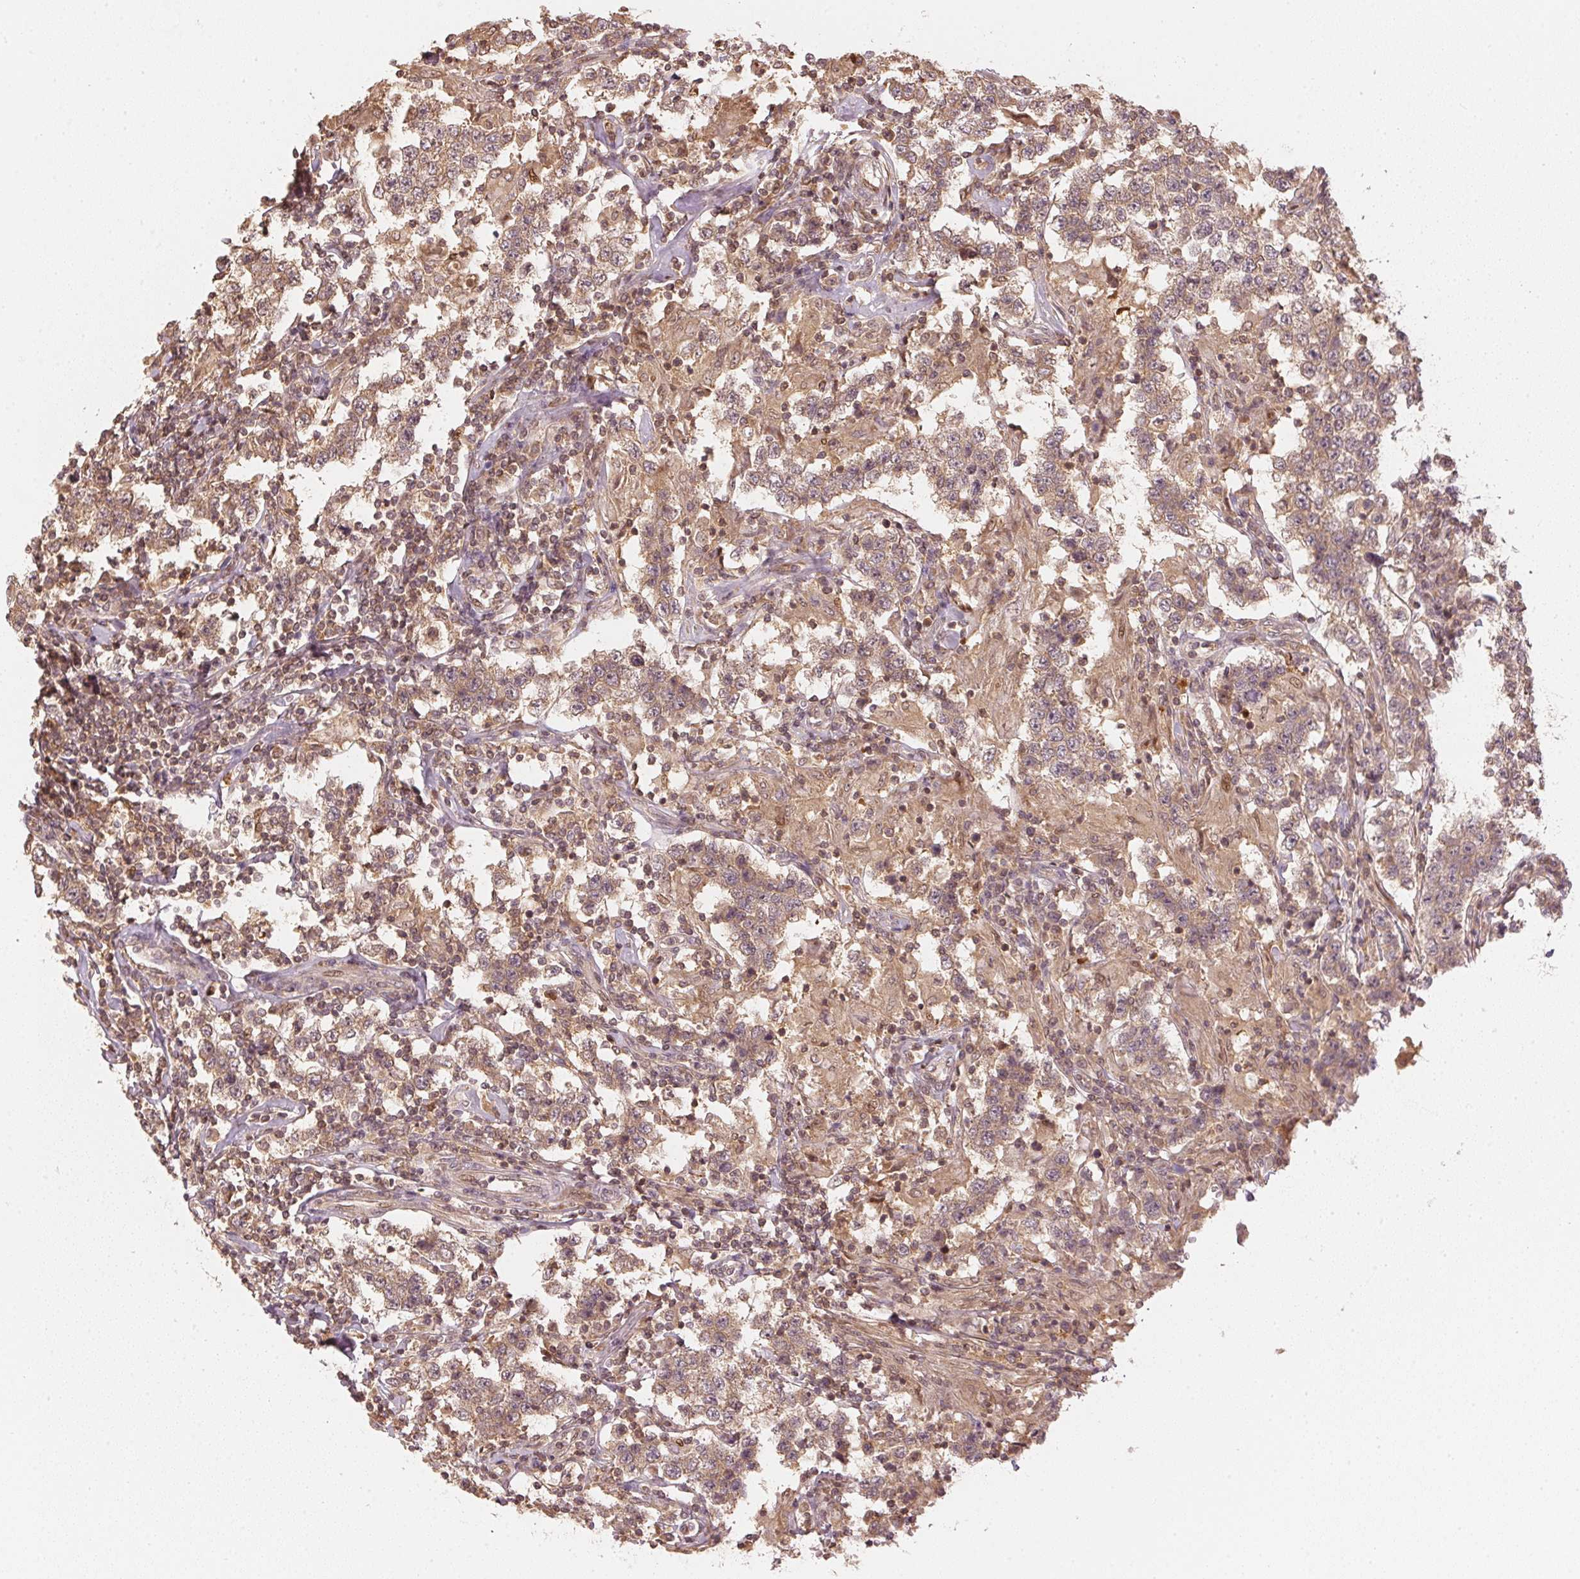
{"staining": {"intensity": "moderate", "quantity": ">75%", "location": "cytoplasmic/membranous,nuclear"}, "tissue": "testis cancer", "cell_type": "Tumor cells", "image_type": "cancer", "snomed": [{"axis": "morphology", "description": "Seminoma, NOS"}, {"axis": "morphology", "description": "Carcinoma, Embryonal, NOS"}, {"axis": "topography", "description": "Testis"}], "caption": "About >75% of tumor cells in human testis cancer reveal moderate cytoplasmic/membranous and nuclear protein staining as visualized by brown immunohistochemical staining.", "gene": "UBE2L3", "patient": {"sex": "male", "age": 41}}